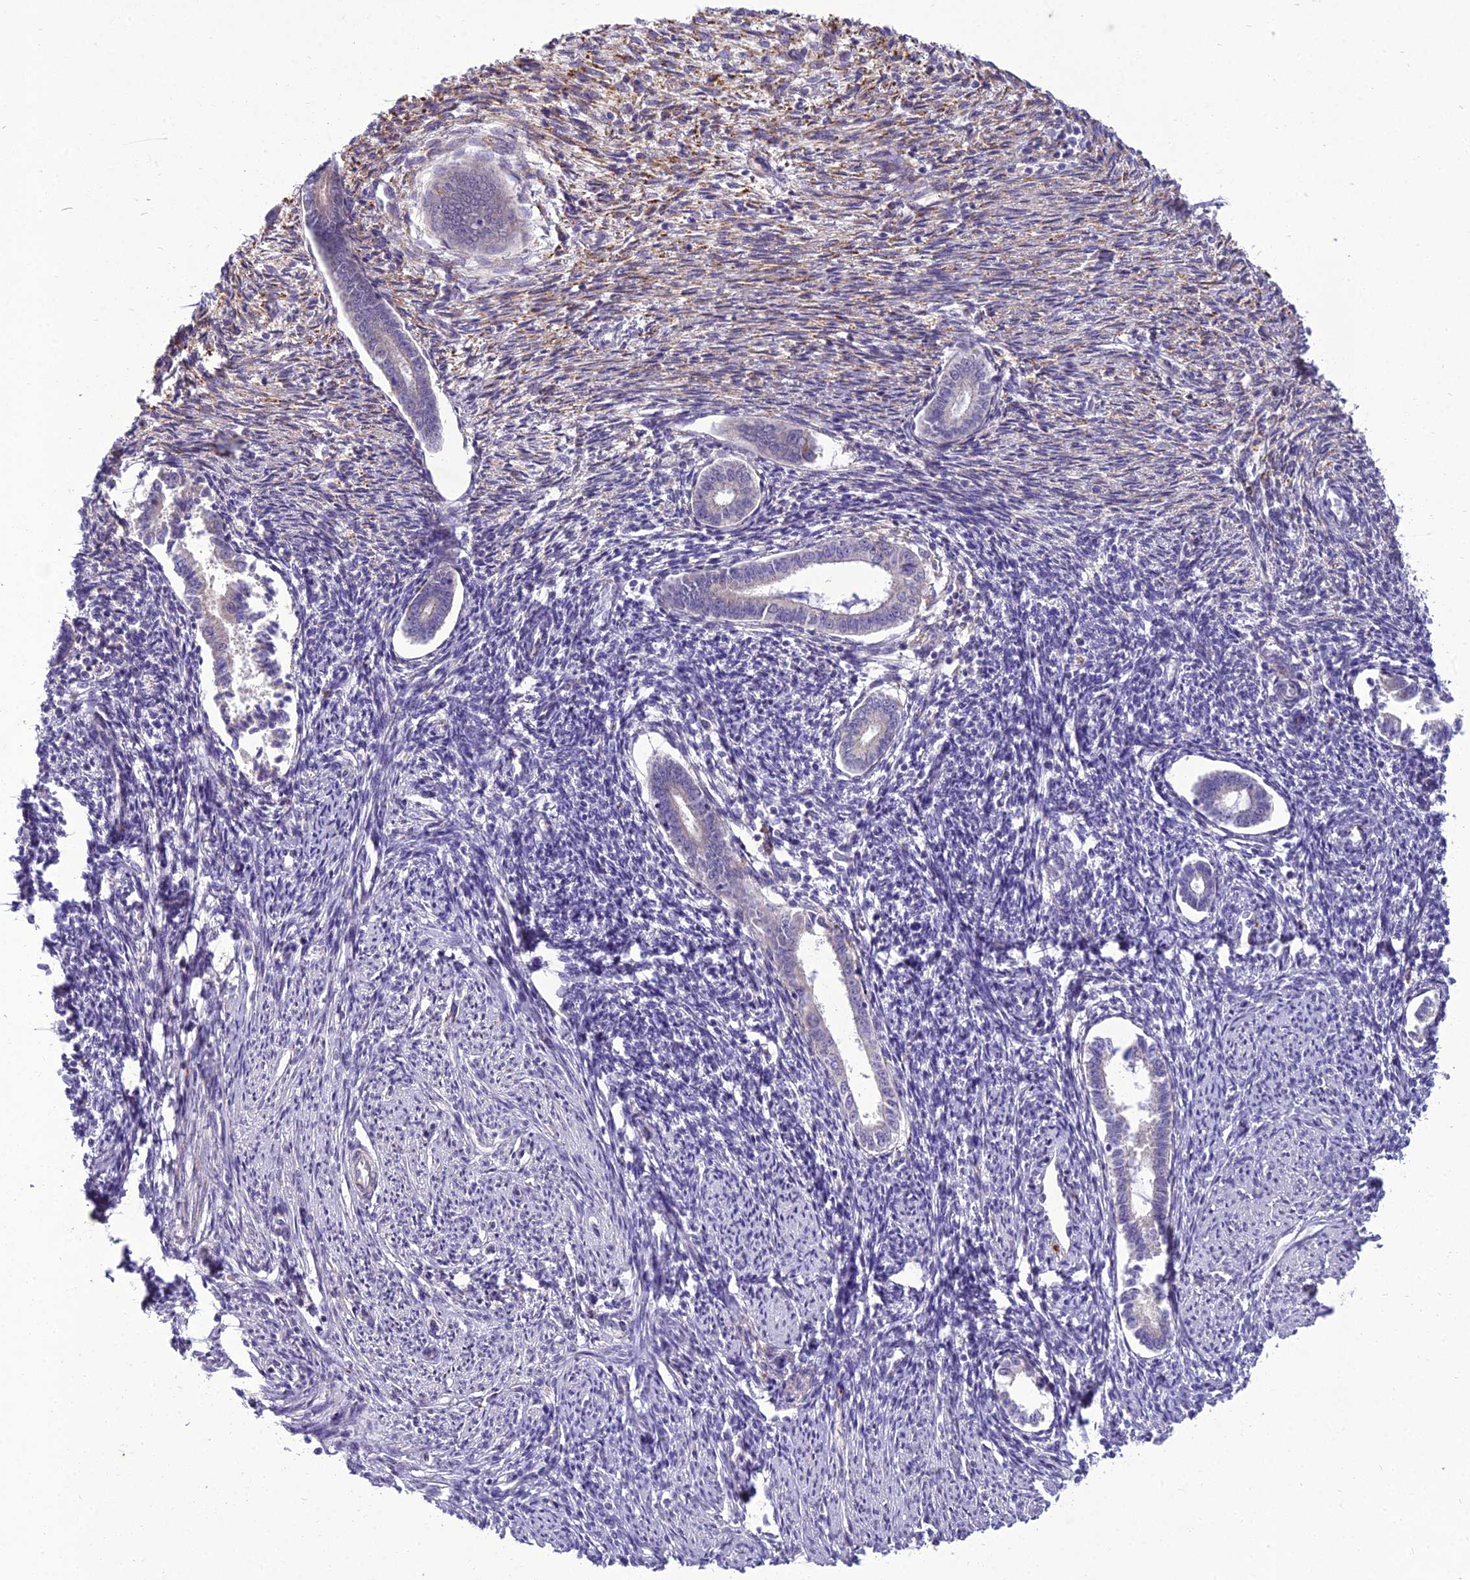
{"staining": {"intensity": "negative", "quantity": "none", "location": "none"}, "tissue": "endometrium", "cell_type": "Cells in endometrial stroma", "image_type": "normal", "snomed": [{"axis": "morphology", "description": "Normal tissue, NOS"}, {"axis": "topography", "description": "Endometrium"}], "caption": "The micrograph exhibits no significant staining in cells in endometrial stroma of endometrium. (Brightfield microscopy of DAB immunohistochemistry at high magnification).", "gene": "NEURL2", "patient": {"sex": "female", "age": 56}}